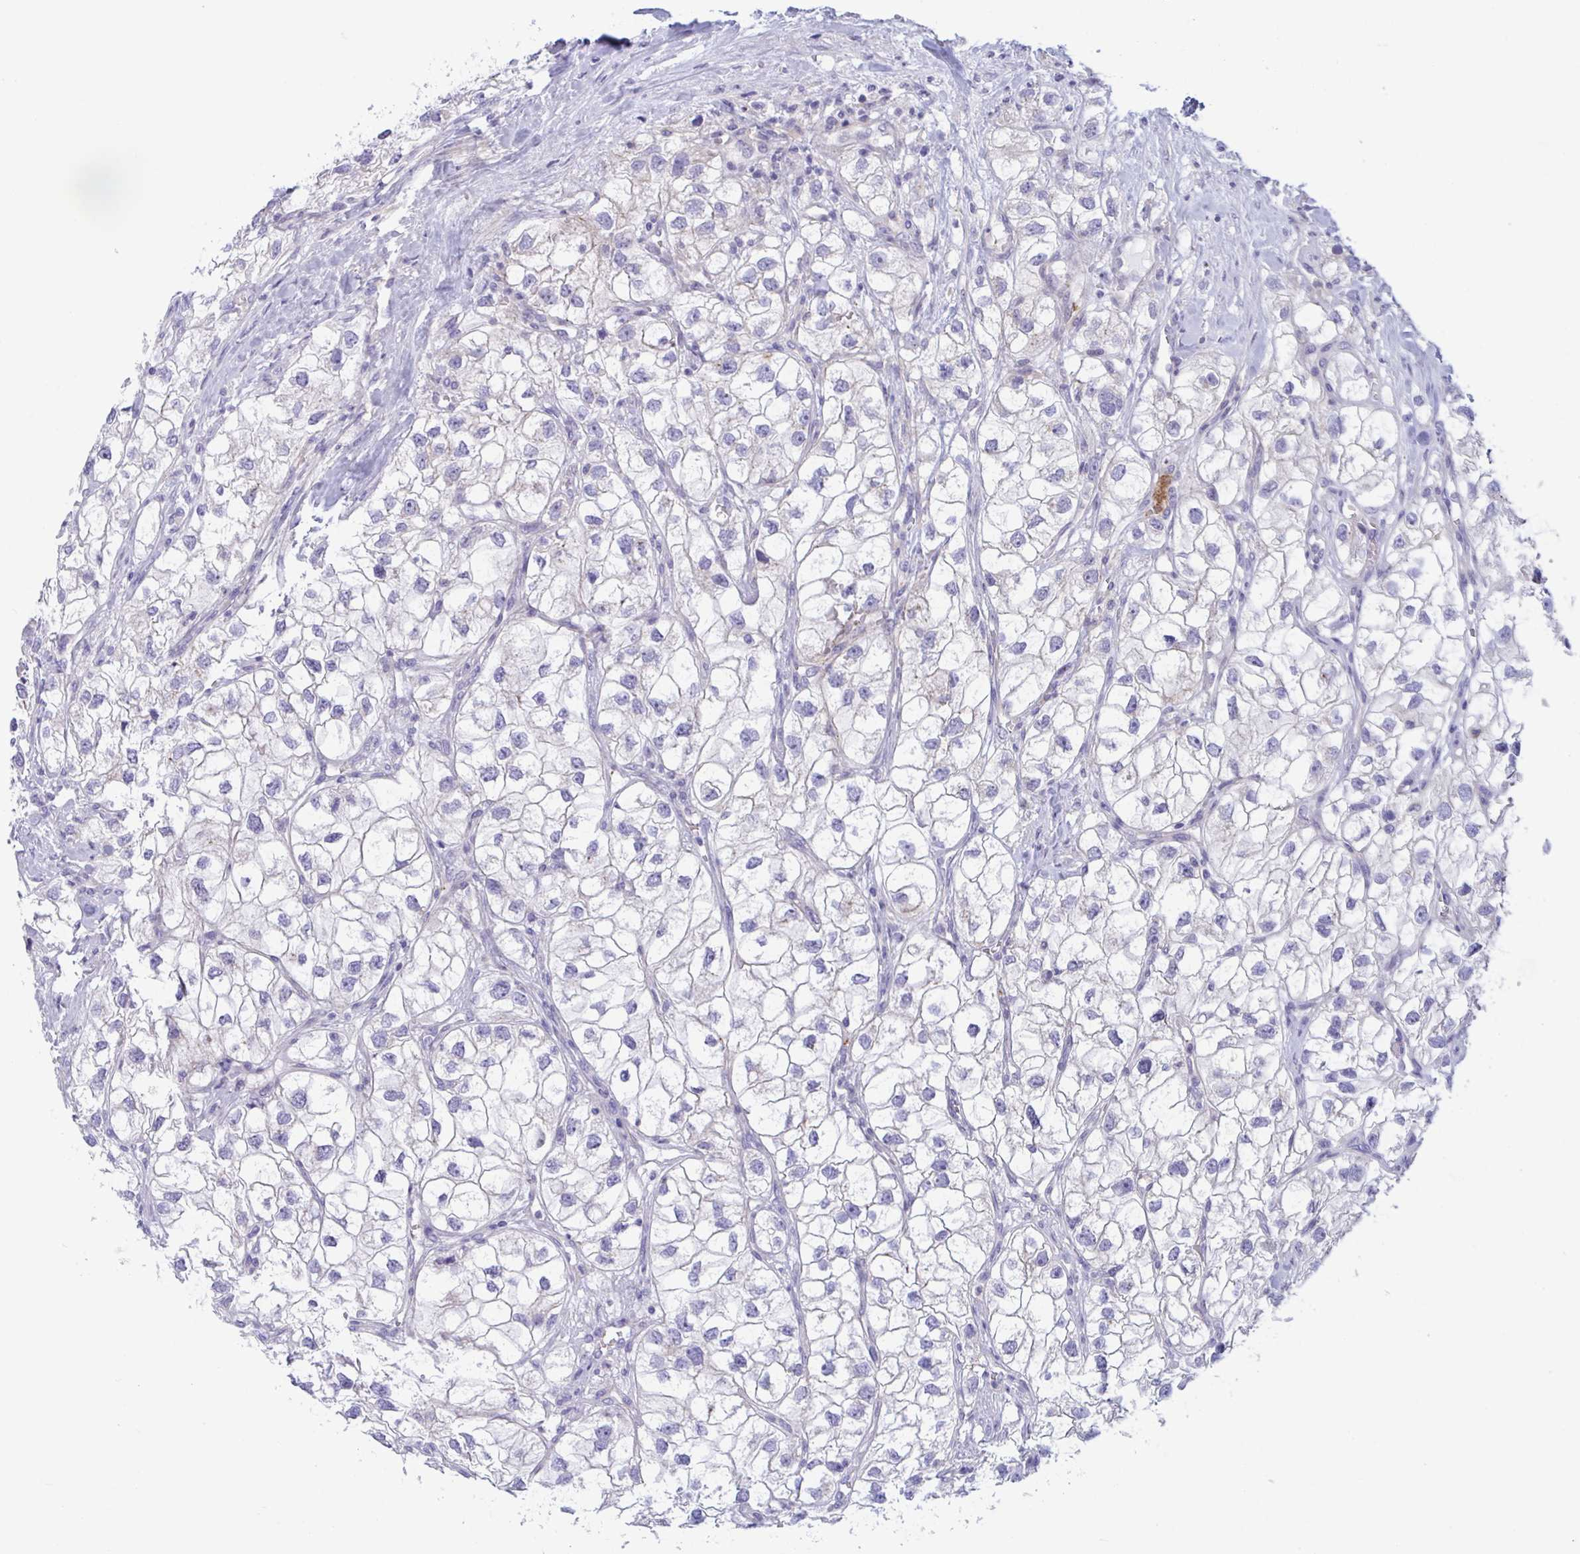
{"staining": {"intensity": "negative", "quantity": "none", "location": "none"}, "tissue": "renal cancer", "cell_type": "Tumor cells", "image_type": "cancer", "snomed": [{"axis": "morphology", "description": "Adenocarcinoma, NOS"}, {"axis": "topography", "description": "Kidney"}], "caption": "High power microscopy photomicrograph of an immunohistochemistry micrograph of renal cancer, revealing no significant positivity in tumor cells. (Immunohistochemistry, brightfield microscopy, high magnification).", "gene": "OXLD1", "patient": {"sex": "male", "age": 59}}